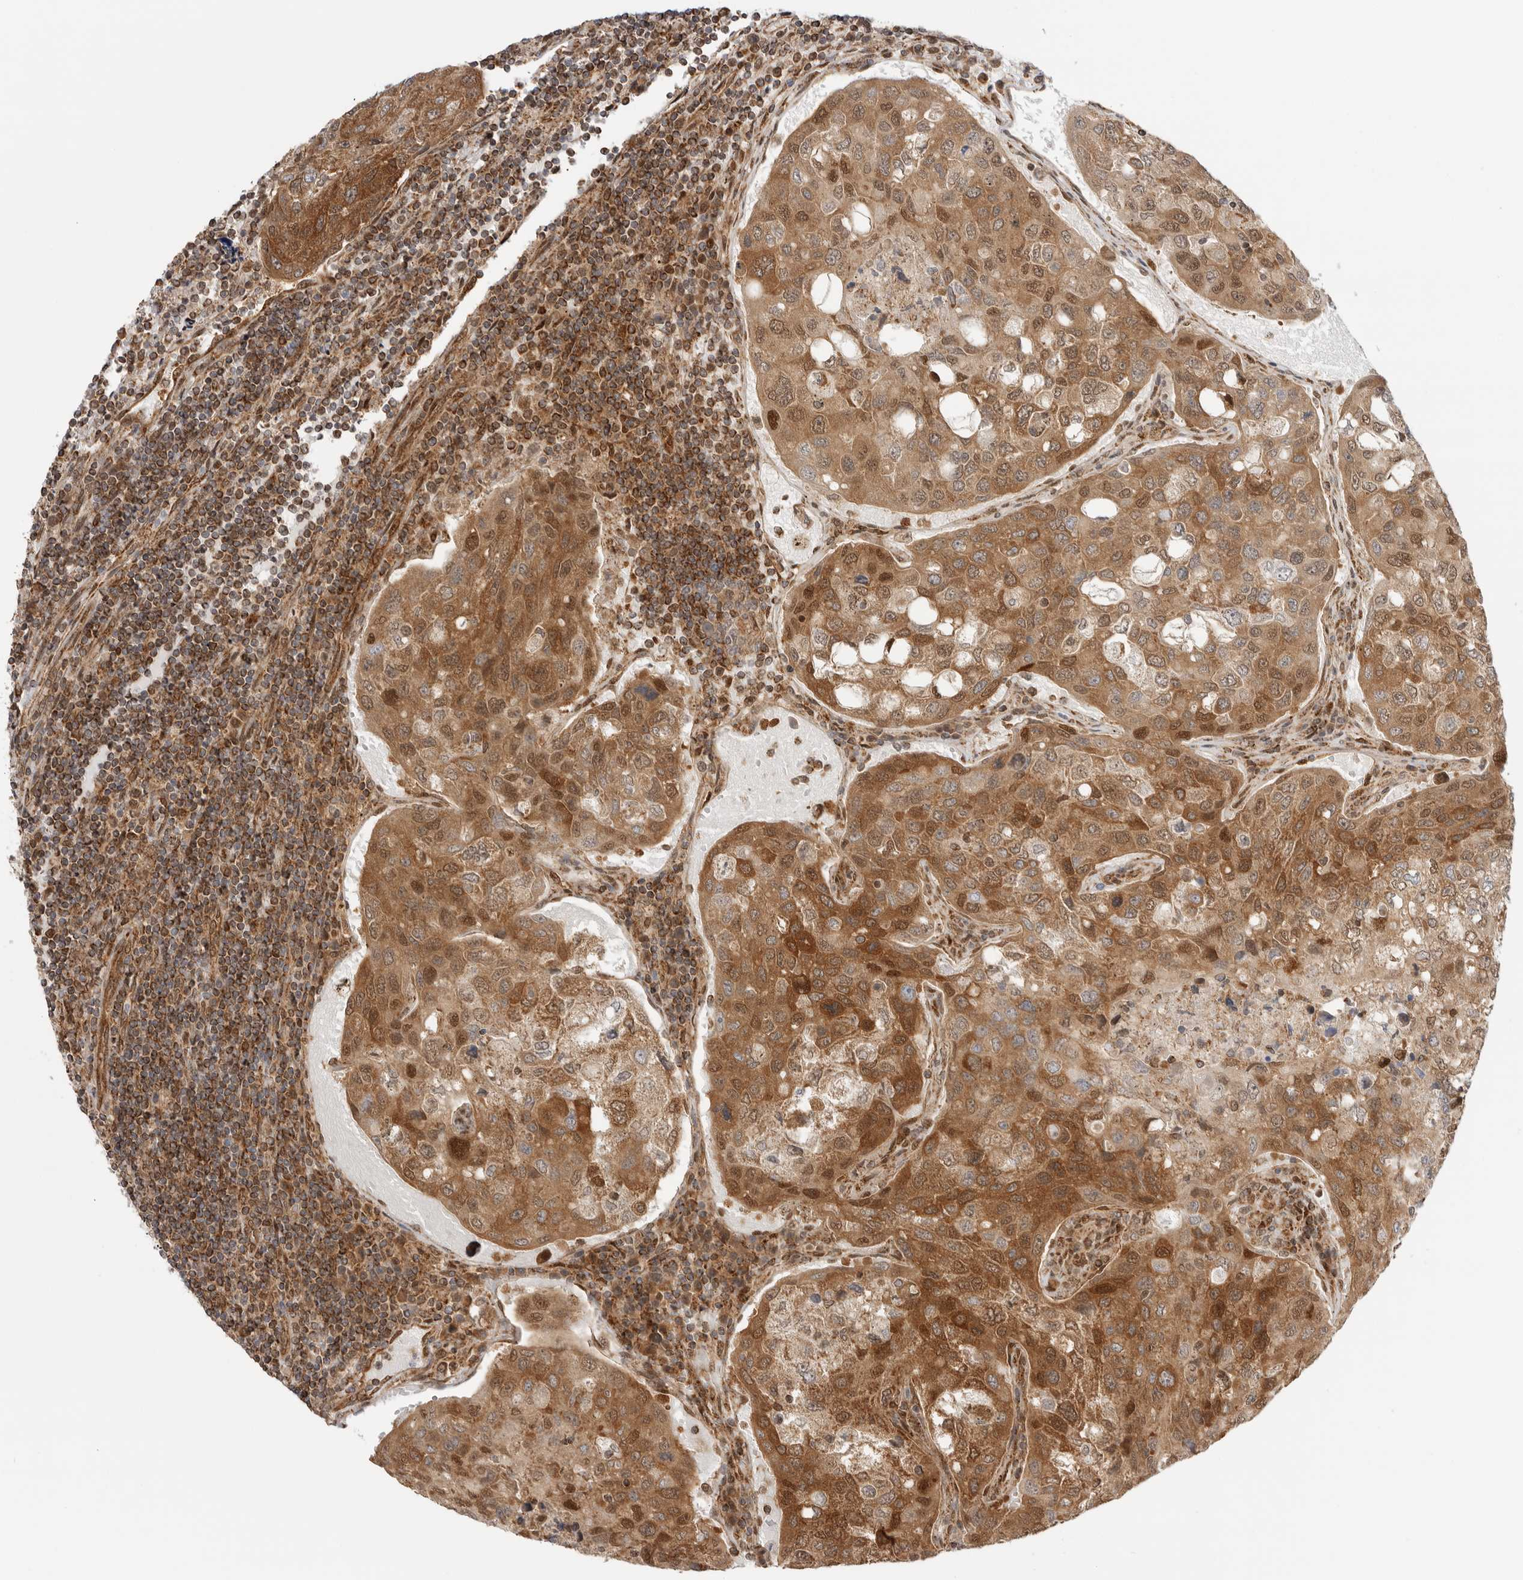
{"staining": {"intensity": "strong", "quantity": ">75%", "location": "cytoplasmic/membranous"}, "tissue": "urothelial cancer", "cell_type": "Tumor cells", "image_type": "cancer", "snomed": [{"axis": "morphology", "description": "Urothelial carcinoma, High grade"}, {"axis": "topography", "description": "Lymph node"}, {"axis": "topography", "description": "Urinary bladder"}], "caption": "Urothelial cancer was stained to show a protein in brown. There is high levels of strong cytoplasmic/membranous positivity in about >75% of tumor cells.", "gene": "DCAF8", "patient": {"sex": "male", "age": 51}}